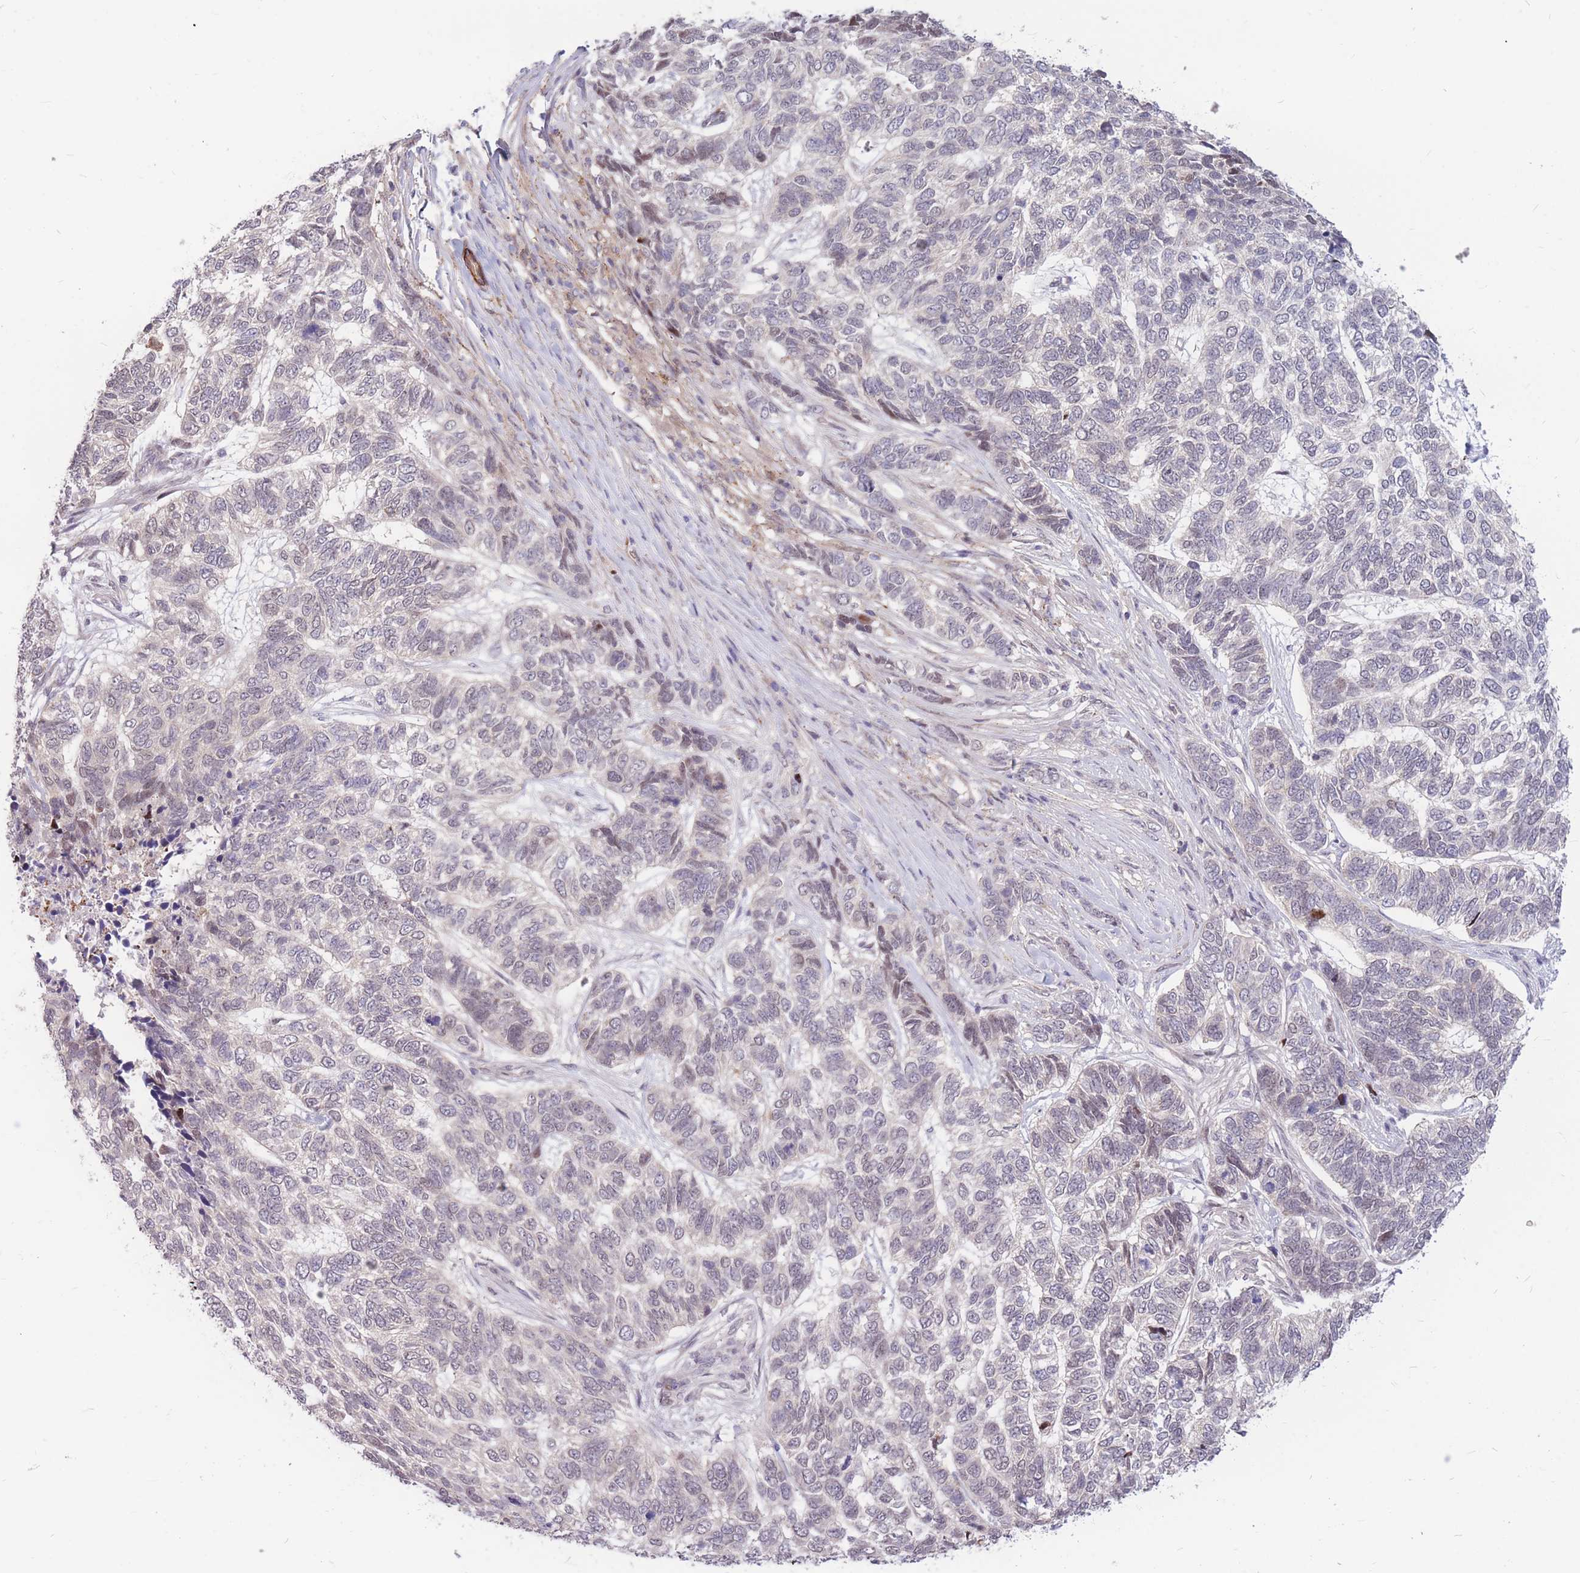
{"staining": {"intensity": "weak", "quantity": "<25%", "location": "nuclear"}, "tissue": "skin cancer", "cell_type": "Tumor cells", "image_type": "cancer", "snomed": [{"axis": "morphology", "description": "Basal cell carcinoma"}, {"axis": "topography", "description": "Skin"}], "caption": "Immunohistochemistry micrograph of neoplastic tissue: skin basal cell carcinoma stained with DAB shows no significant protein positivity in tumor cells.", "gene": "TCF20", "patient": {"sex": "female", "age": 65}}